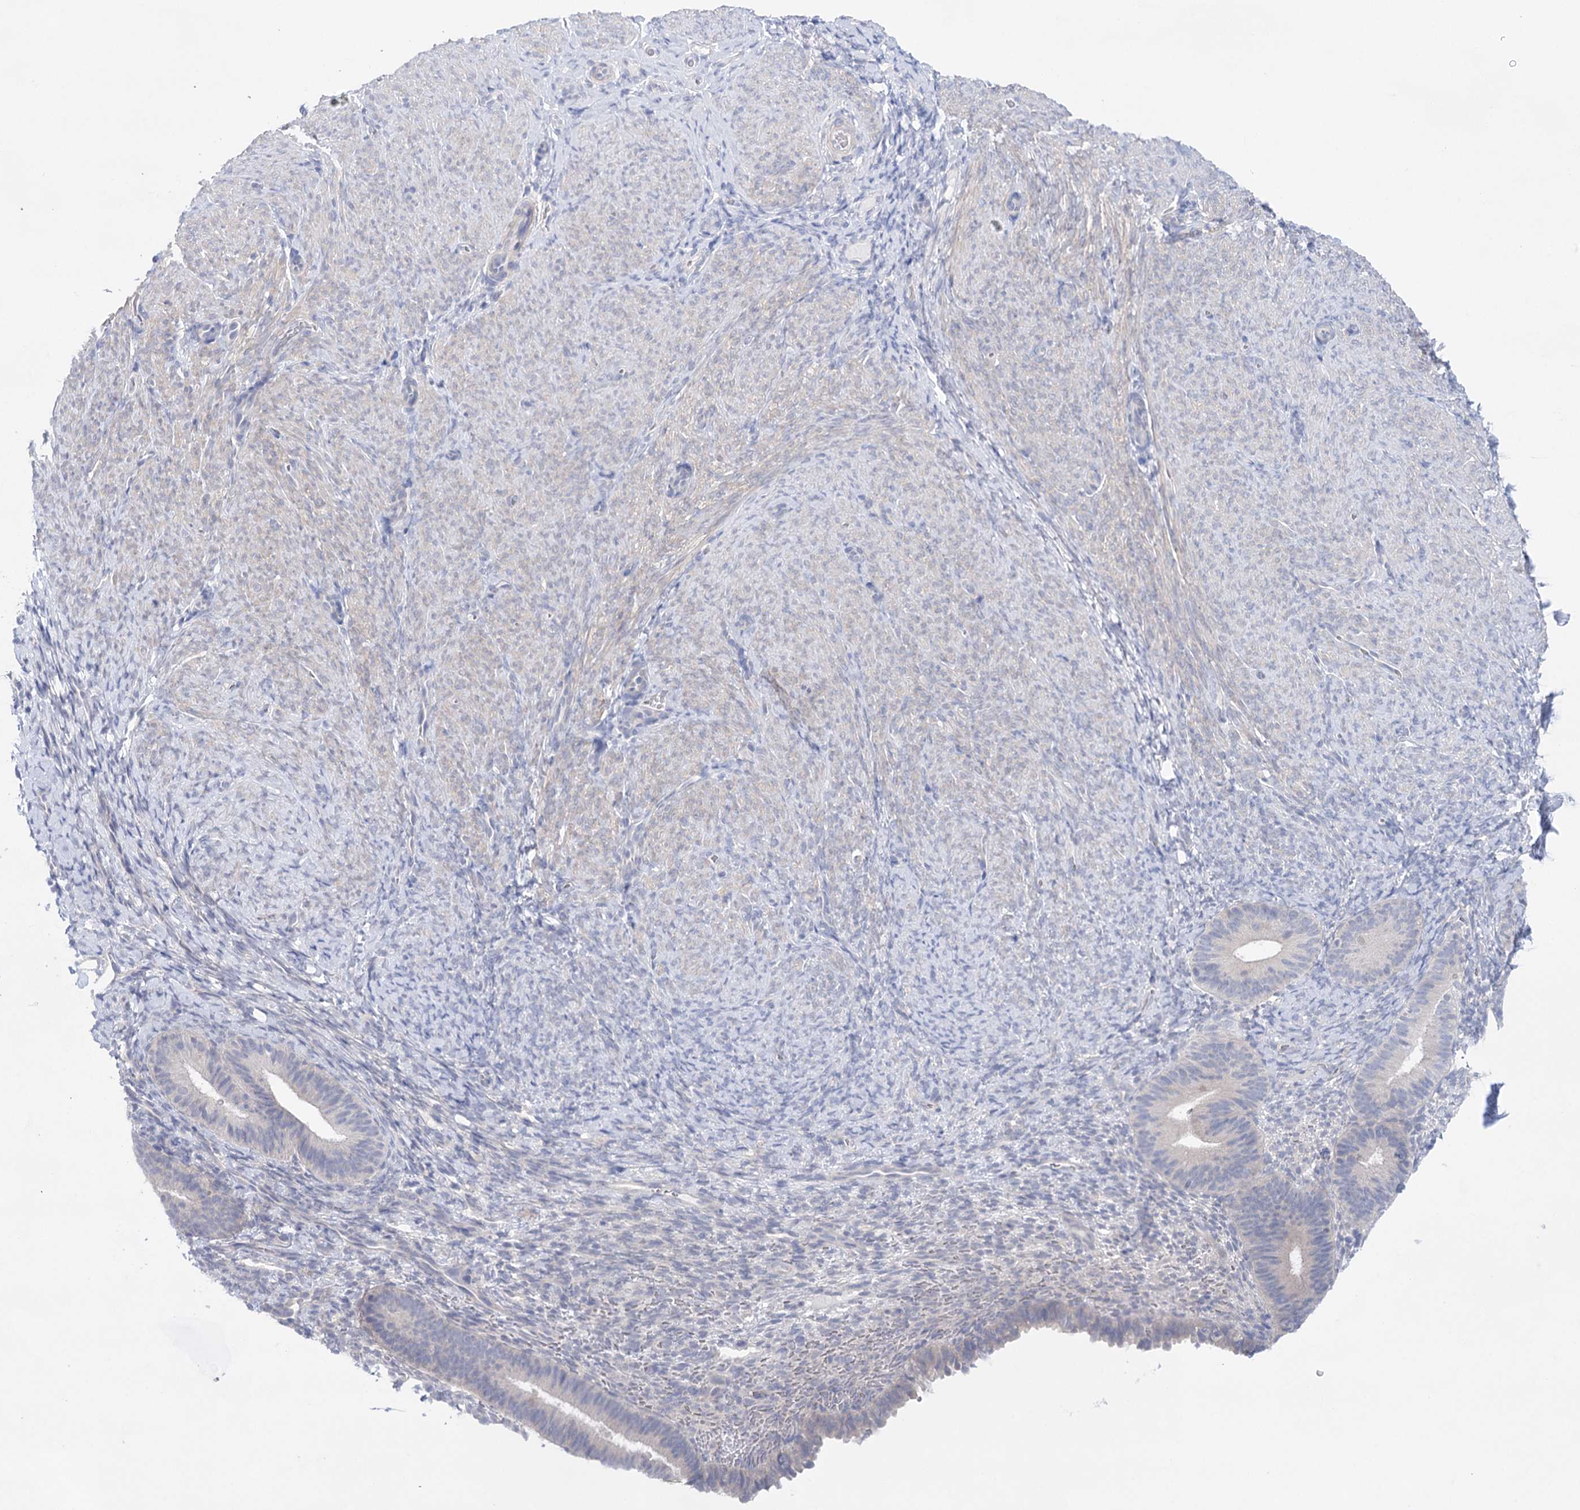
{"staining": {"intensity": "negative", "quantity": "none", "location": "none"}, "tissue": "endometrium", "cell_type": "Cells in endometrial stroma", "image_type": "normal", "snomed": [{"axis": "morphology", "description": "Normal tissue, NOS"}, {"axis": "topography", "description": "Endometrium"}], "caption": "Immunohistochemistry photomicrograph of benign endometrium stained for a protein (brown), which displays no staining in cells in endometrial stroma.", "gene": "LALBA", "patient": {"sex": "female", "age": 65}}